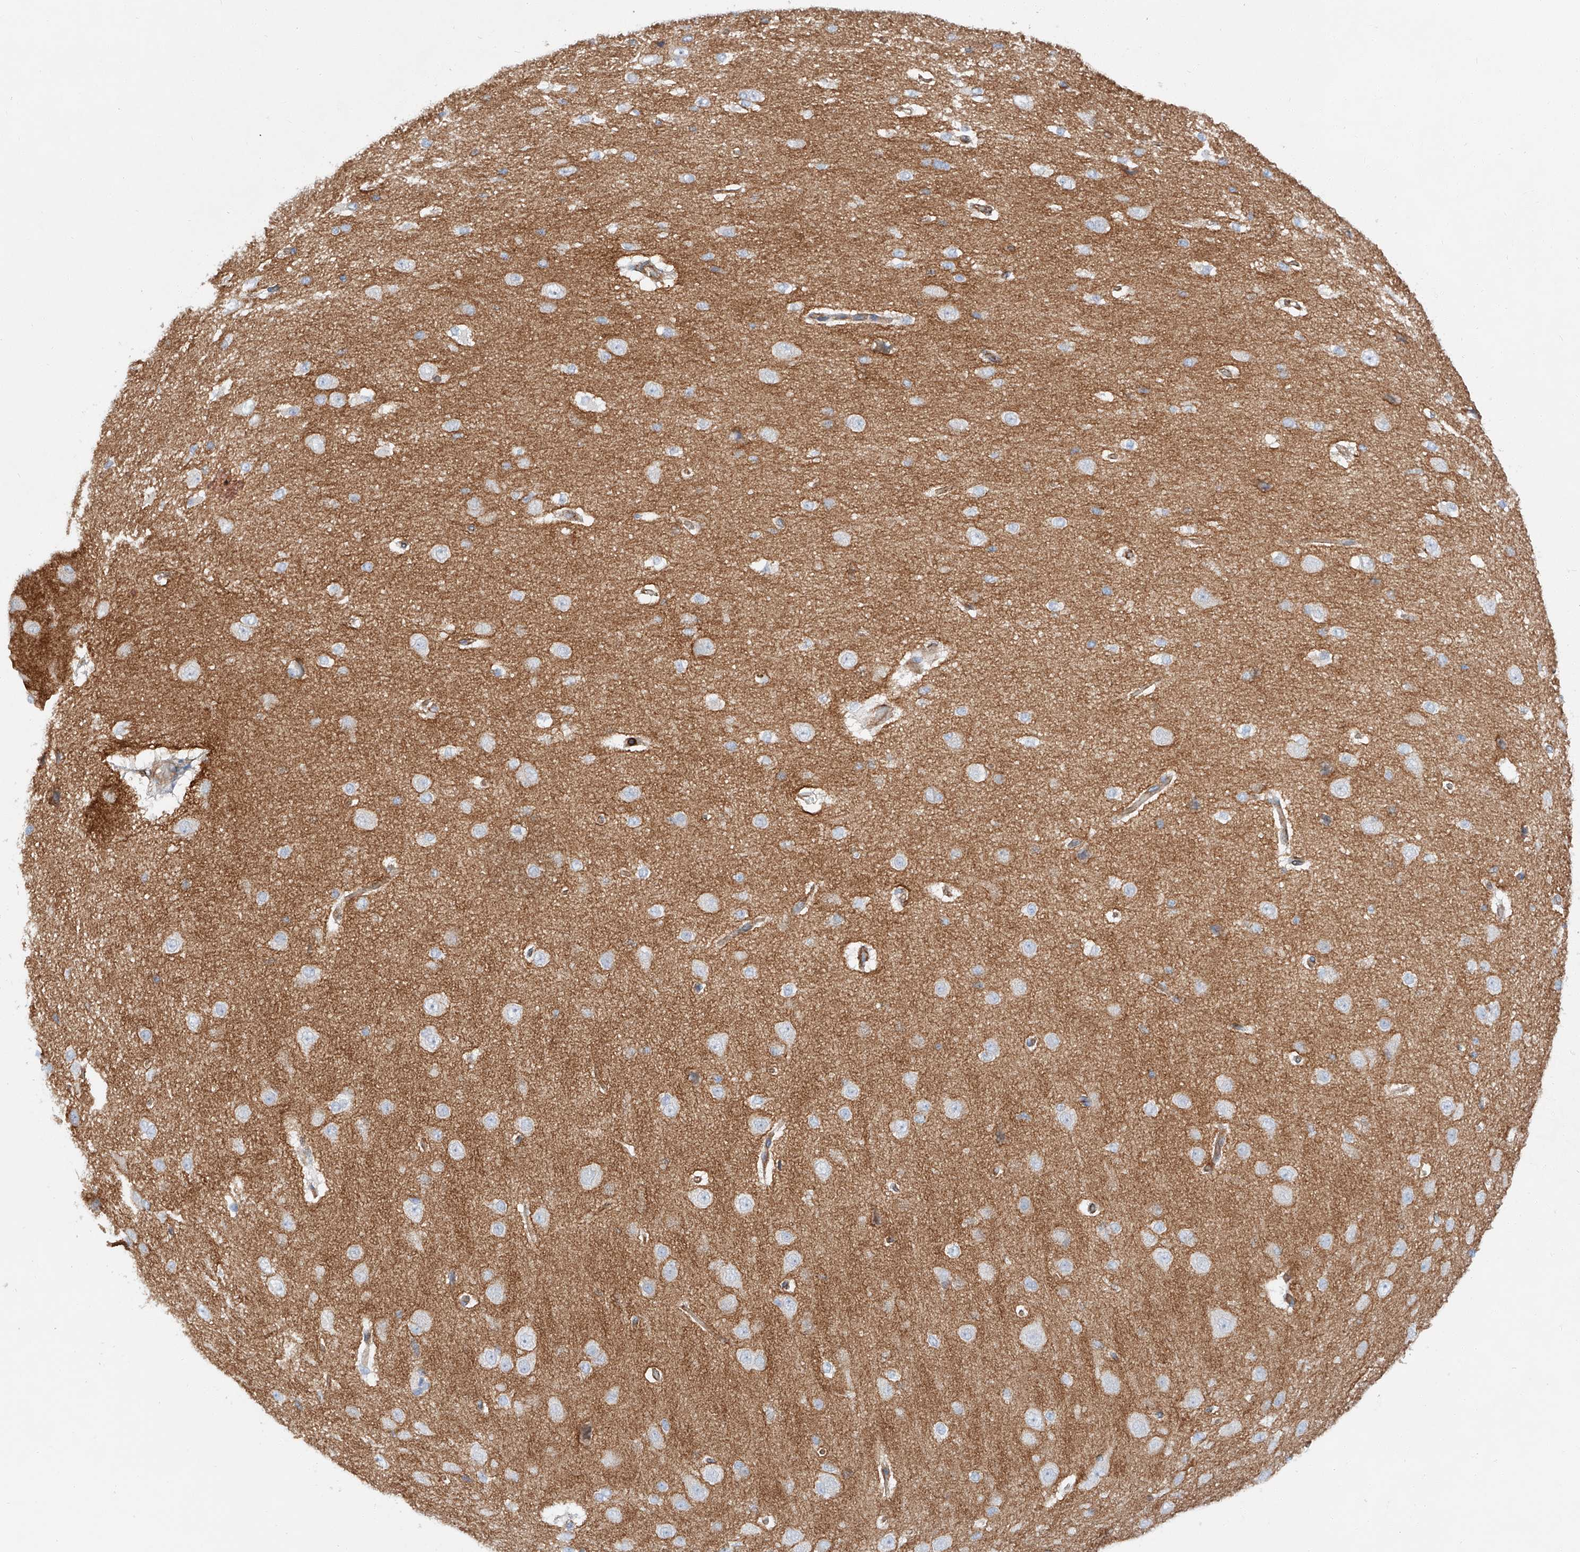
{"staining": {"intensity": "negative", "quantity": "none", "location": "none"}, "tissue": "cerebral cortex", "cell_type": "Endothelial cells", "image_type": "normal", "snomed": [{"axis": "morphology", "description": "Normal tissue, NOS"}, {"axis": "morphology", "description": "Developmental malformation"}, {"axis": "topography", "description": "Cerebral cortex"}], "caption": "Immunohistochemical staining of unremarkable cerebral cortex displays no significant positivity in endothelial cells.", "gene": "MINDY4", "patient": {"sex": "female", "age": 30}}